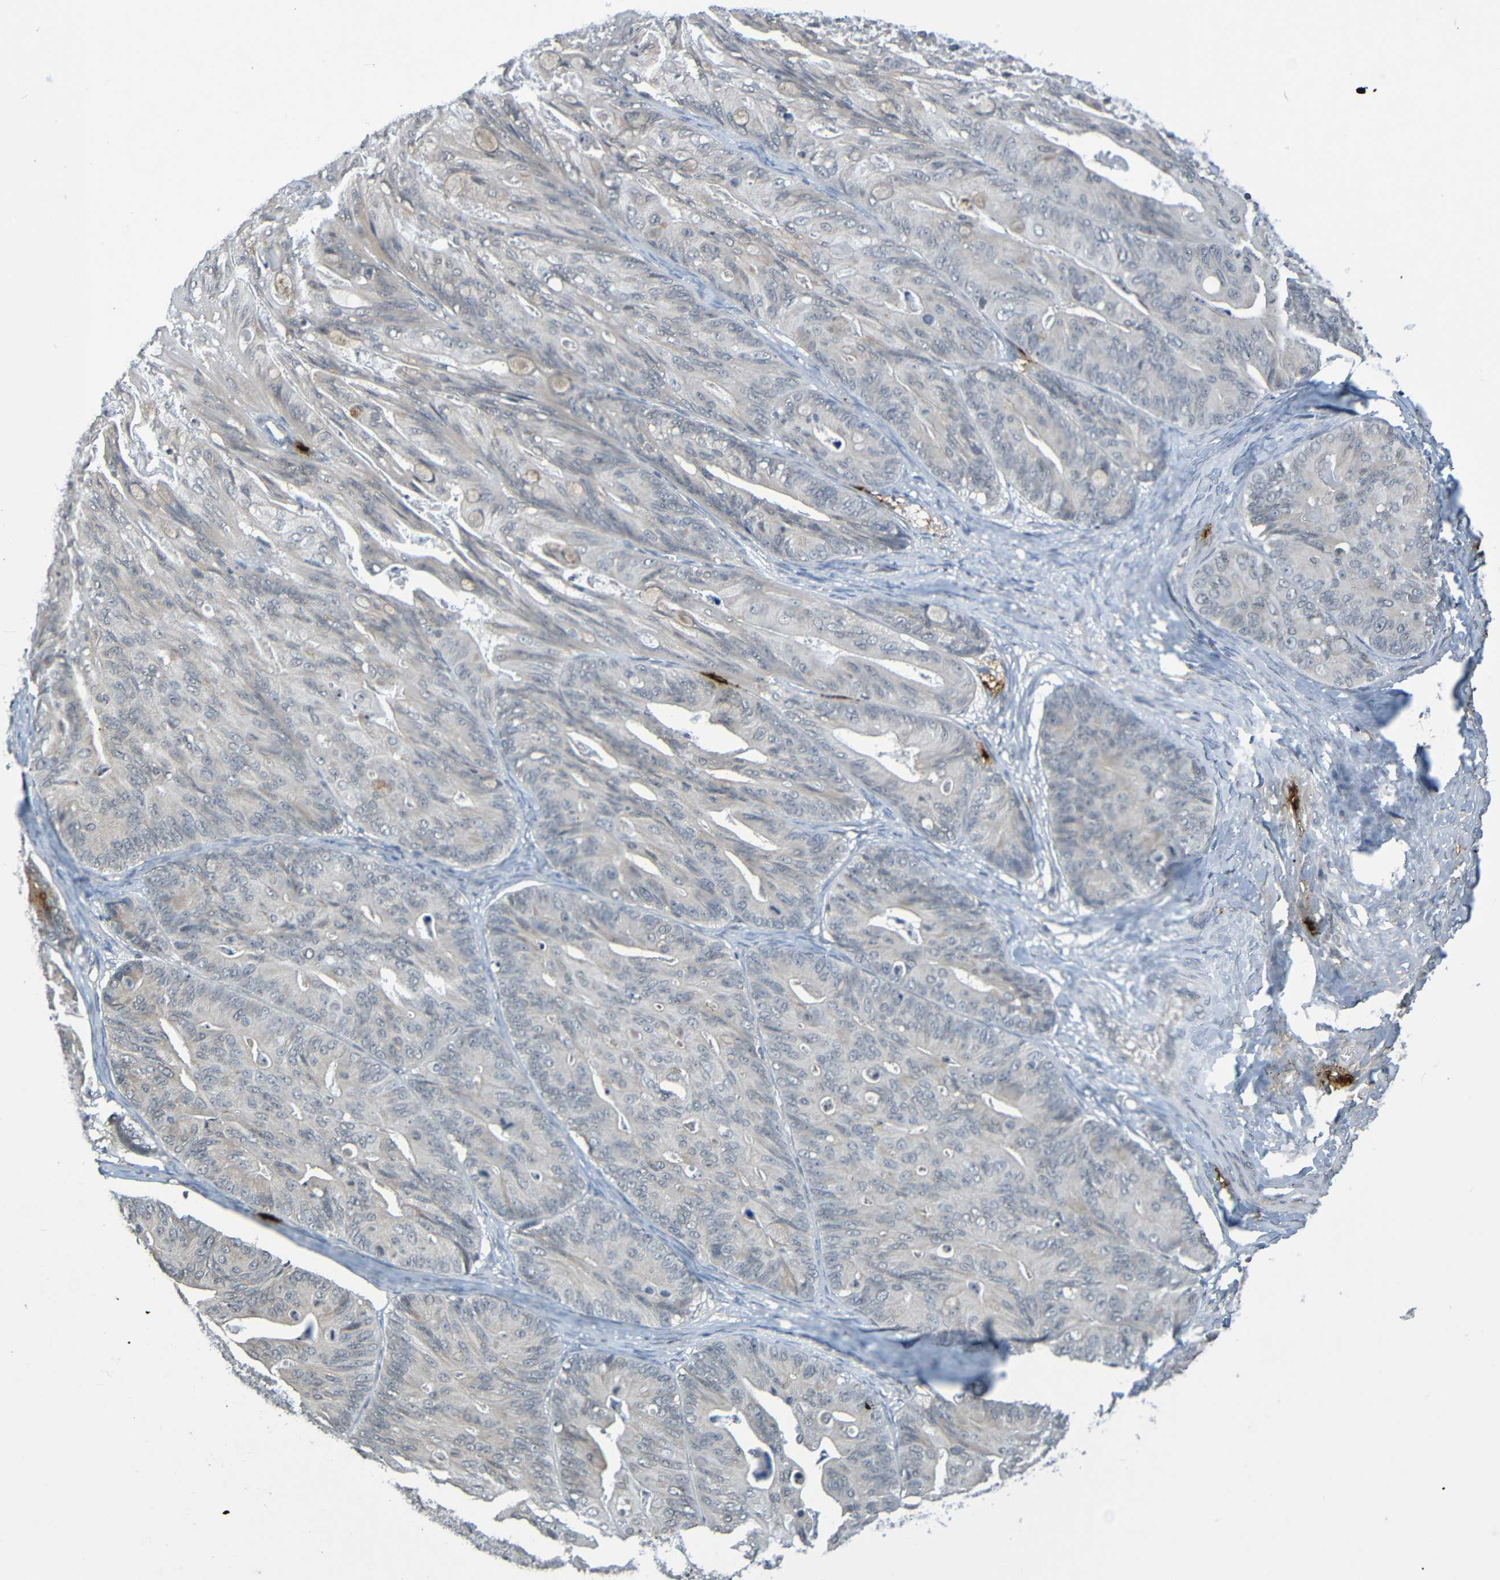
{"staining": {"intensity": "negative", "quantity": "none", "location": "none"}, "tissue": "ovarian cancer", "cell_type": "Tumor cells", "image_type": "cancer", "snomed": [{"axis": "morphology", "description": "Cystadenocarcinoma, mucinous, NOS"}, {"axis": "topography", "description": "Ovary"}], "caption": "This is an IHC histopathology image of ovarian cancer (mucinous cystadenocarcinoma). There is no expression in tumor cells.", "gene": "C3AR1", "patient": {"sex": "female", "age": 37}}